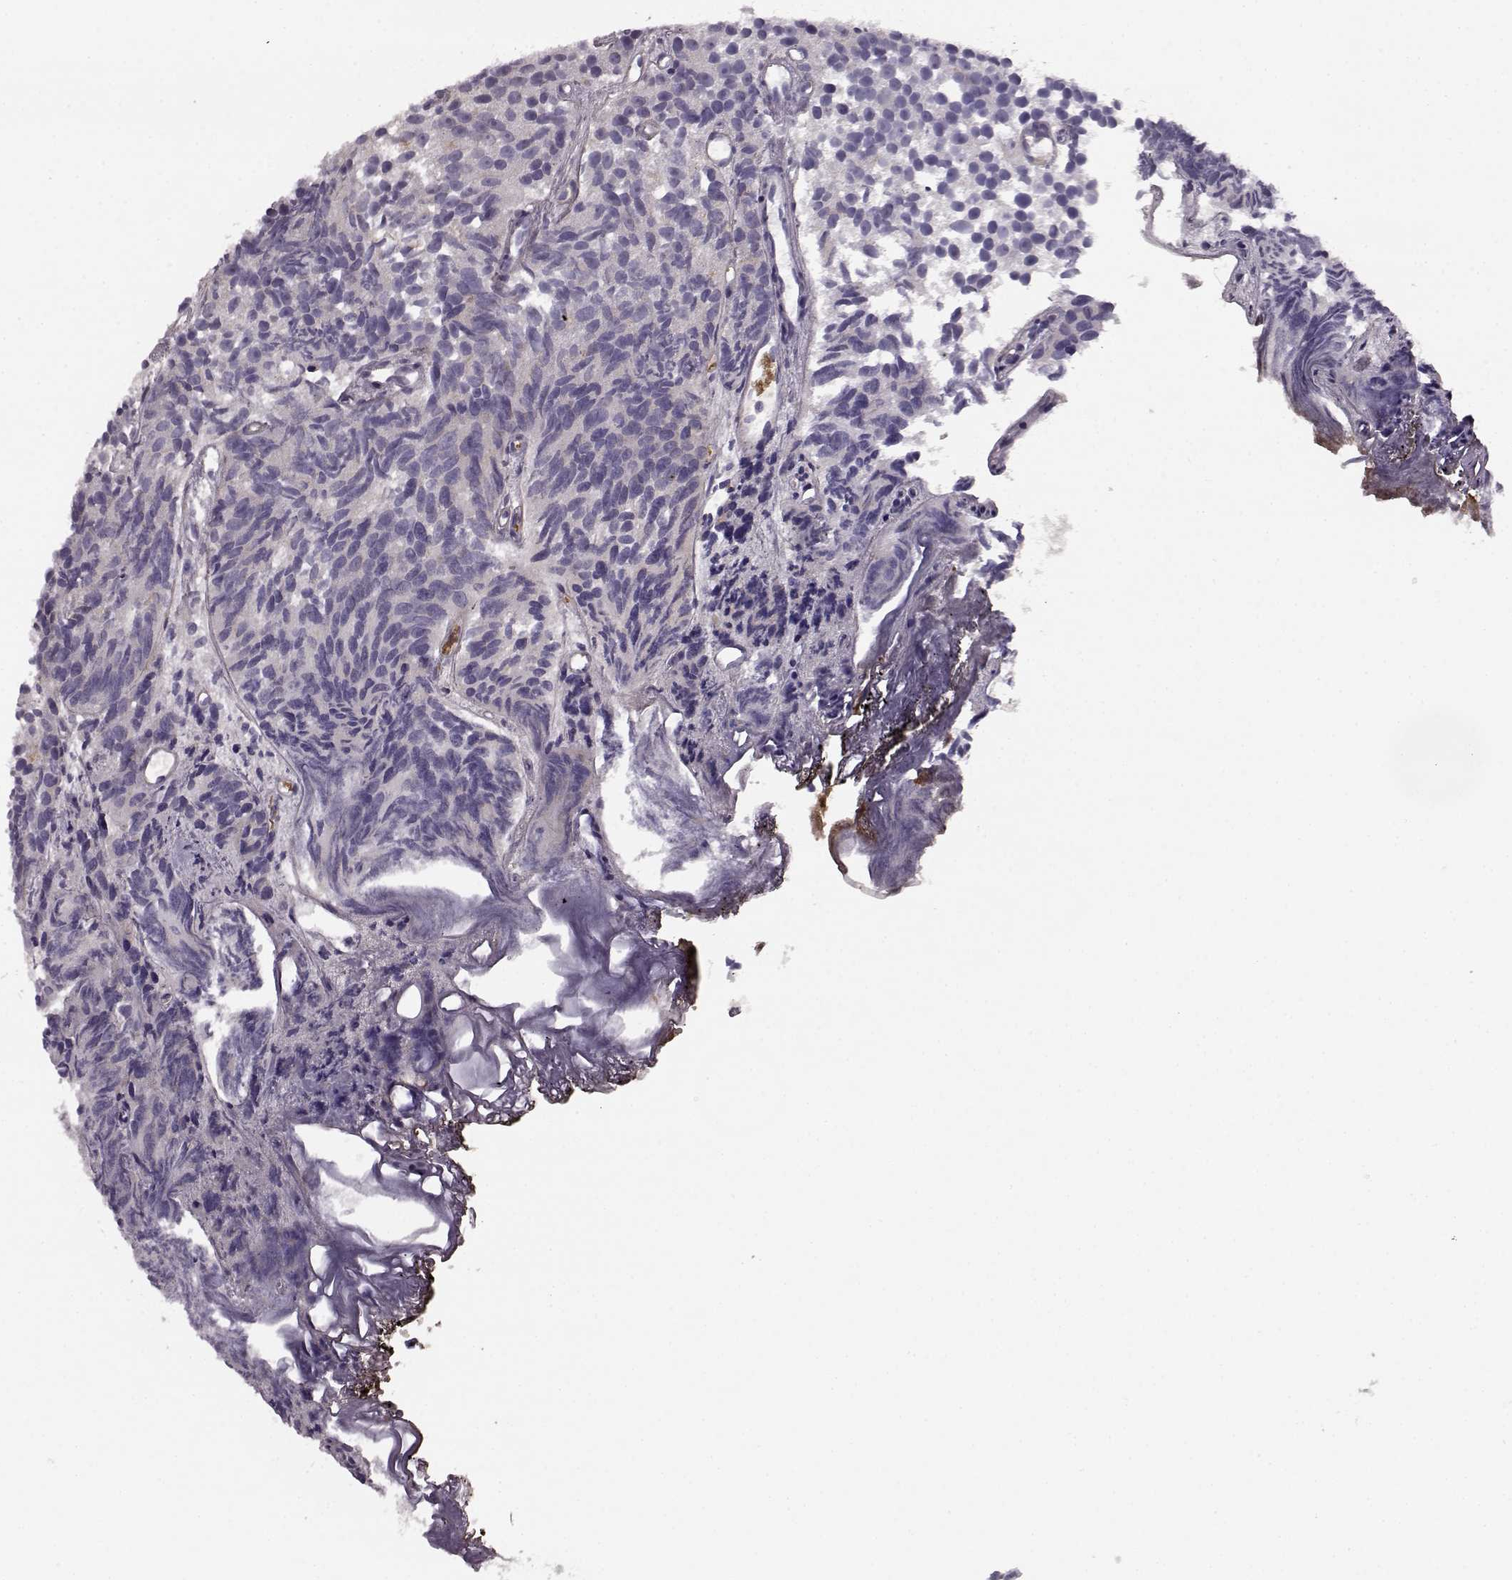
{"staining": {"intensity": "negative", "quantity": "none", "location": "none"}, "tissue": "prostate cancer", "cell_type": "Tumor cells", "image_type": "cancer", "snomed": [{"axis": "morphology", "description": "Adenocarcinoma, High grade"}, {"axis": "topography", "description": "Prostate"}], "caption": "Immunohistochemistry (IHC) histopathology image of neoplastic tissue: prostate cancer stained with DAB (3,3'-diaminobenzidine) reveals no significant protein staining in tumor cells.", "gene": "TRIM69", "patient": {"sex": "male", "age": 77}}